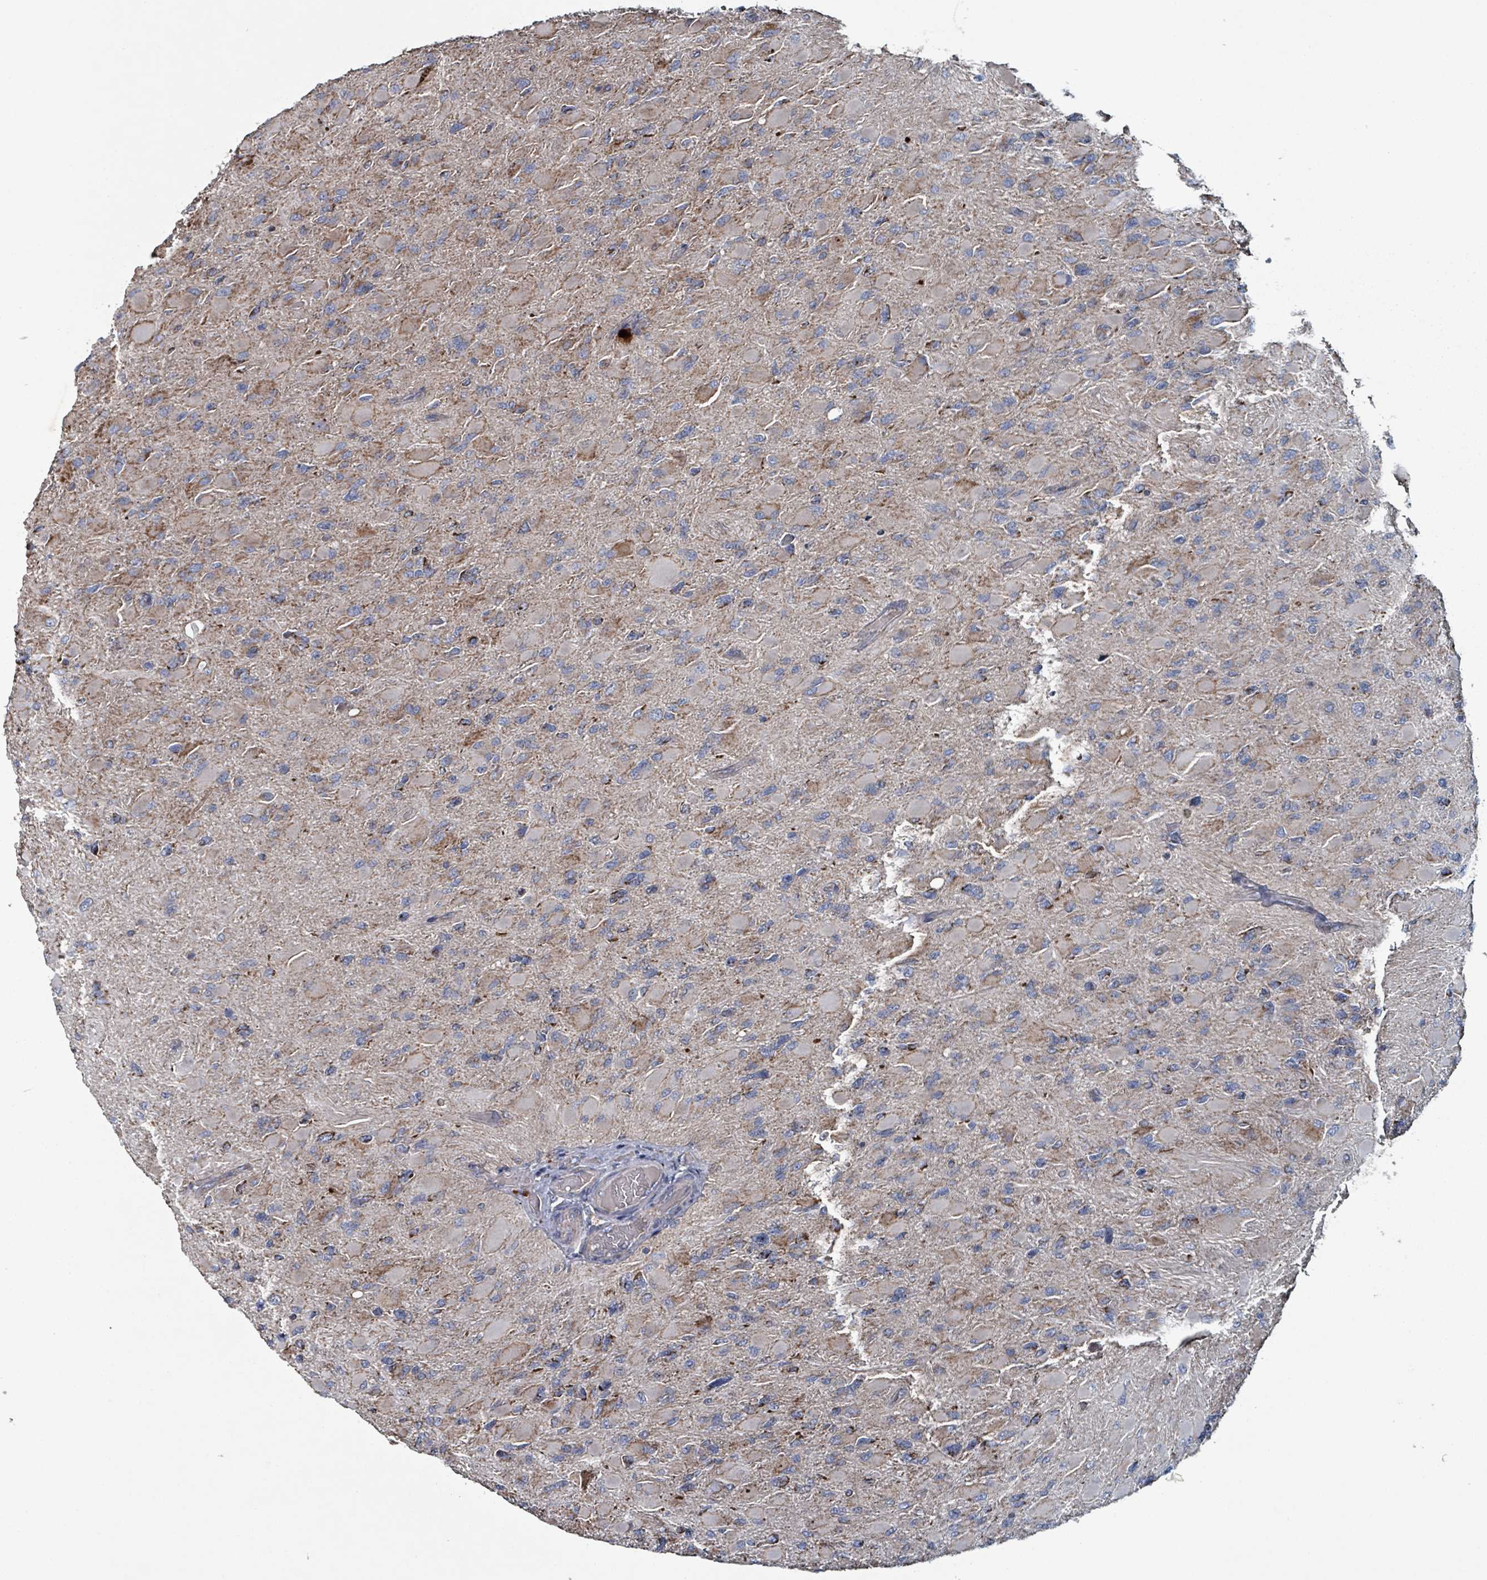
{"staining": {"intensity": "weak", "quantity": "25%-75%", "location": "cytoplasmic/membranous"}, "tissue": "glioma", "cell_type": "Tumor cells", "image_type": "cancer", "snomed": [{"axis": "morphology", "description": "Glioma, malignant, High grade"}, {"axis": "topography", "description": "Cerebral cortex"}], "caption": "The immunohistochemical stain shows weak cytoplasmic/membranous expression in tumor cells of malignant glioma (high-grade) tissue. The staining was performed using DAB (3,3'-diaminobenzidine), with brown indicating positive protein expression. Nuclei are stained blue with hematoxylin.", "gene": "ABHD18", "patient": {"sex": "female", "age": 36}}